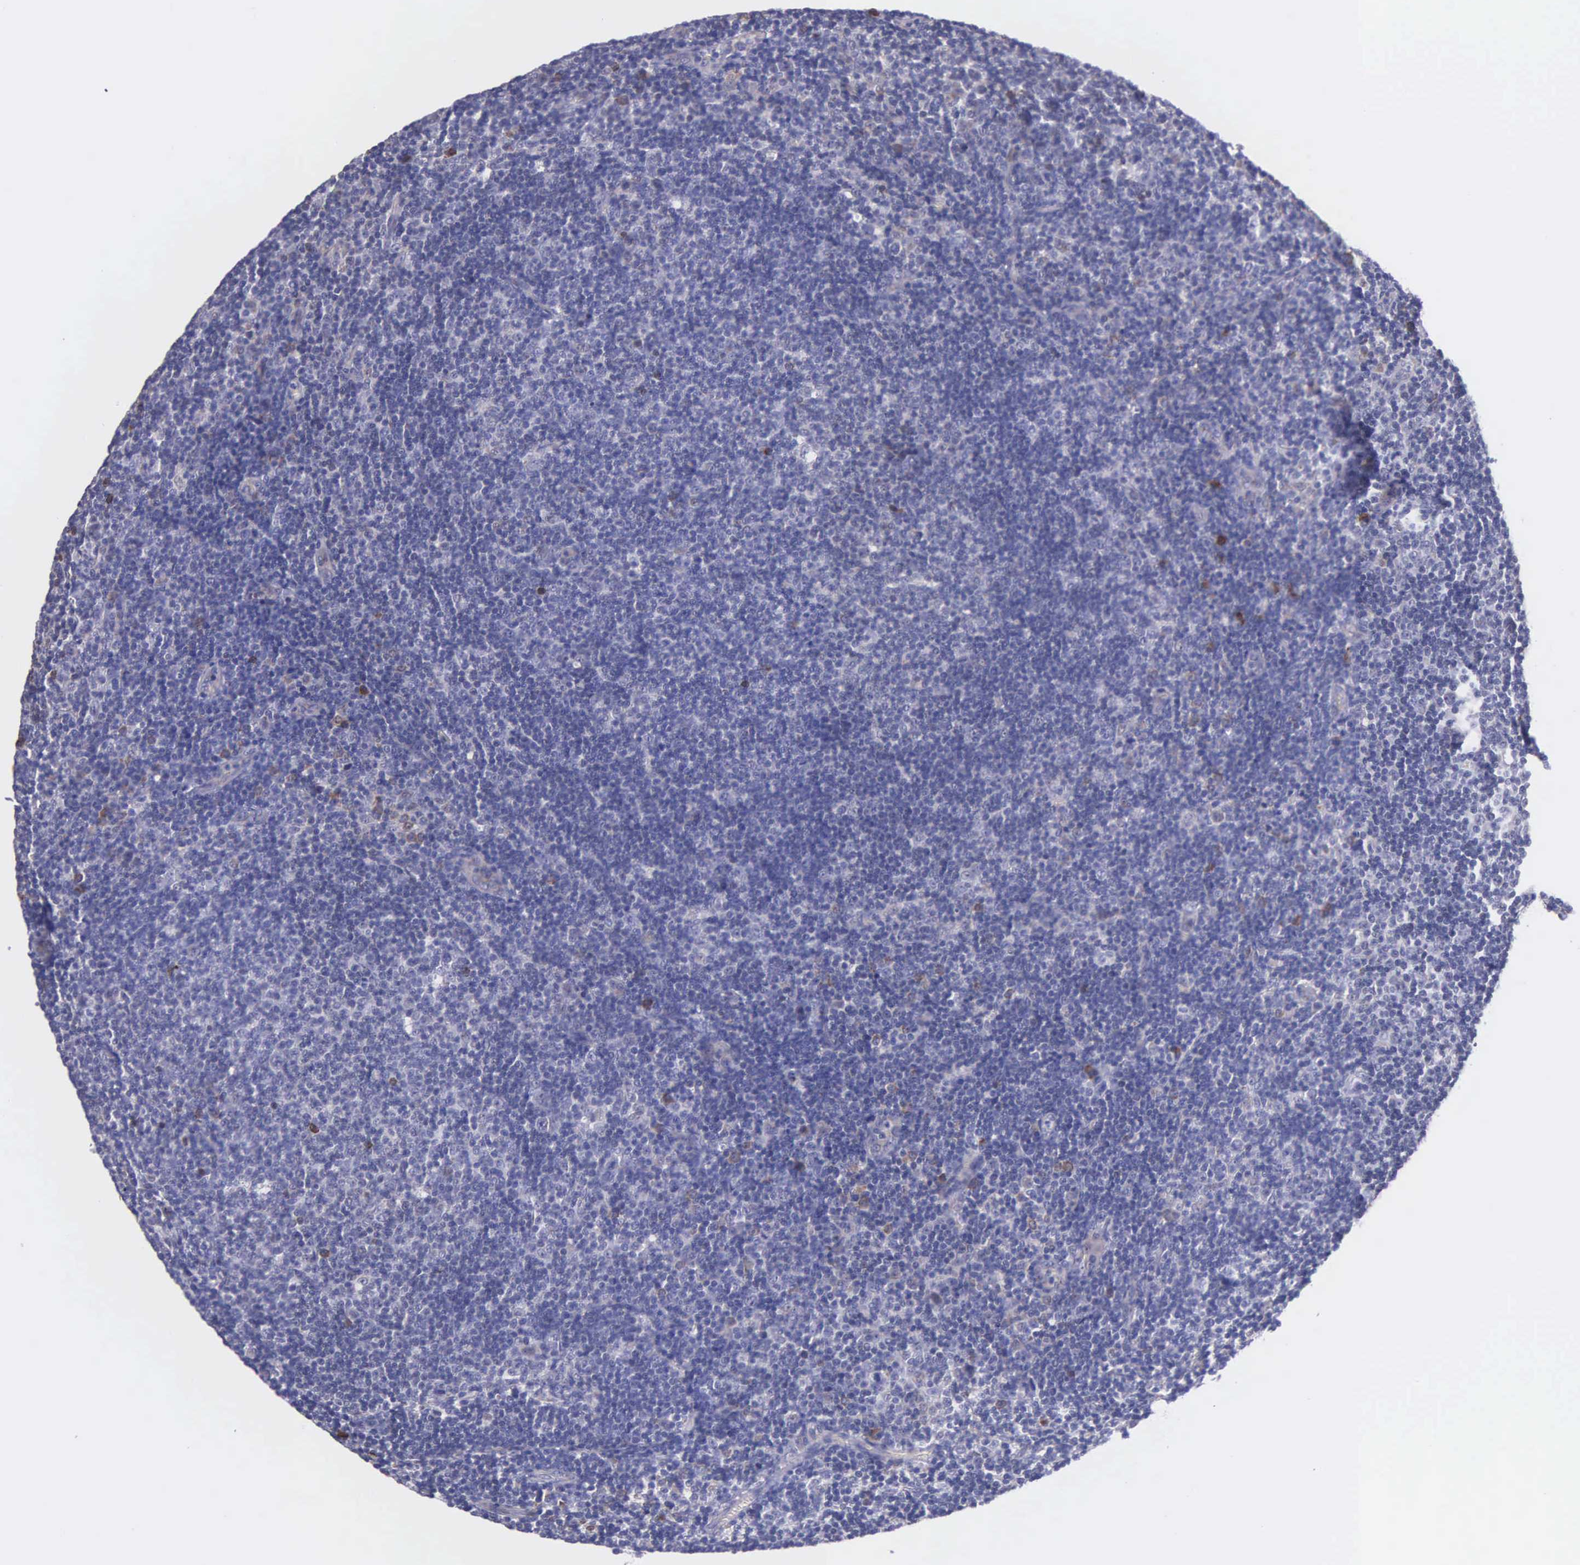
{"staining": {"intensity": "weak", "quantity": "<25%", "location": "cytoplasmic/membranous"}, "tissue": "lymphoma", "cell_type": "Tumor cells", "image_type": "cancer", "snomed": [{"axis": "morphology", "description": "Malignant lymphoma, non-Hodgkin's type, Low grade"}, {"axis": "topography", "description": "Lymph node"}], "caption": "Tumor cells are negative for protein expression in human lymphoma.", "gene": "ZC3H12B", "patient": {"sex": "male", "age": 49}}